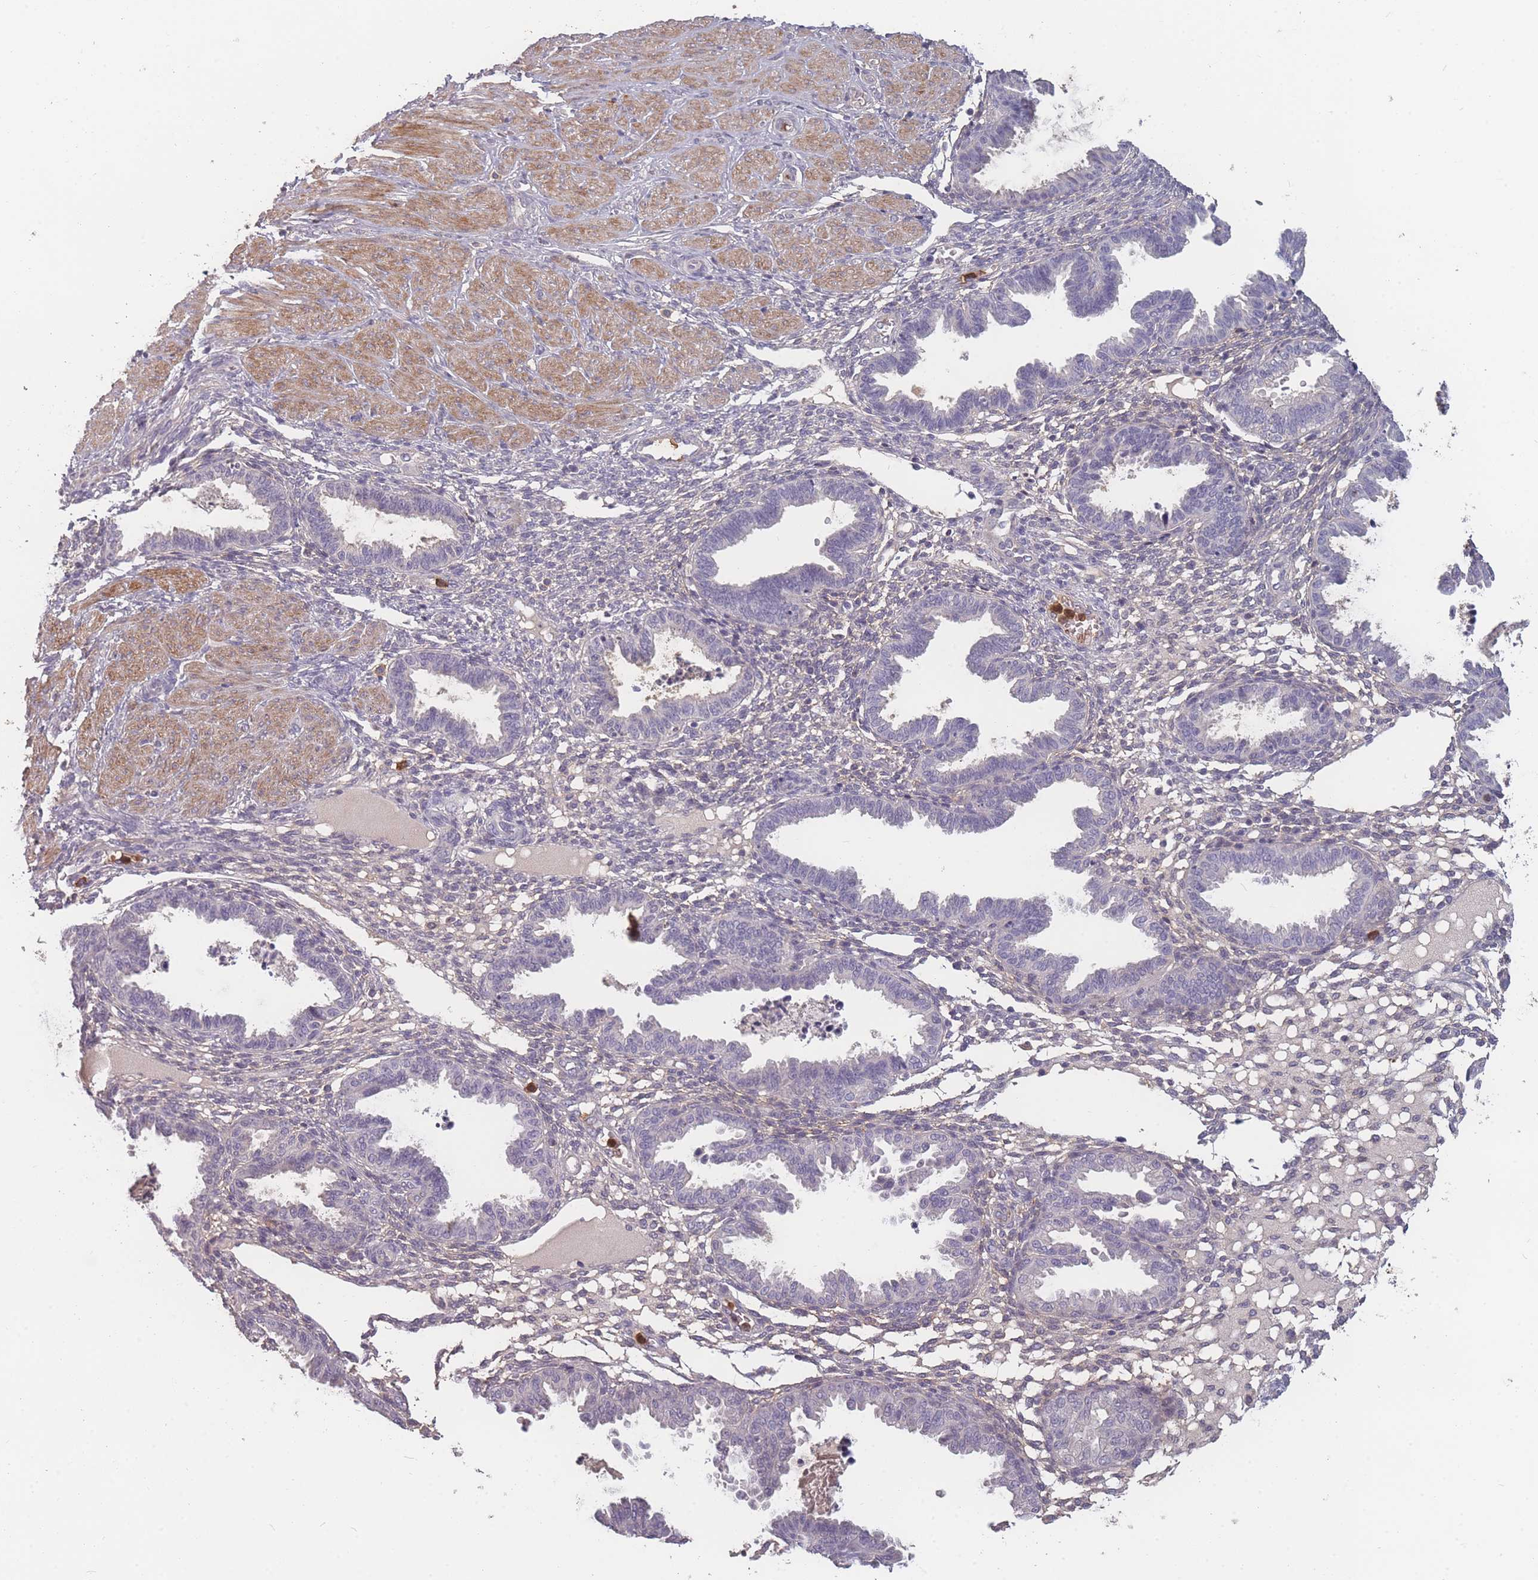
{"staining": {"intensity": "negative", "quantity": "none", "location": "none"}, "tissue": "endometrium", "cell_type": "Cells in endometrial stroma", "image_type": "normal", "snomed": [{"axis": "morphology", "description": "Normal tissue, NOS"}, {"axis": "topography", "description": "Endometrium"}], "caption": "The image shows no staining of cells in endometrial stroma in unremarkable endometrium.", "gene": "BST1", "patient": {"sex": "female", "age": 33}}